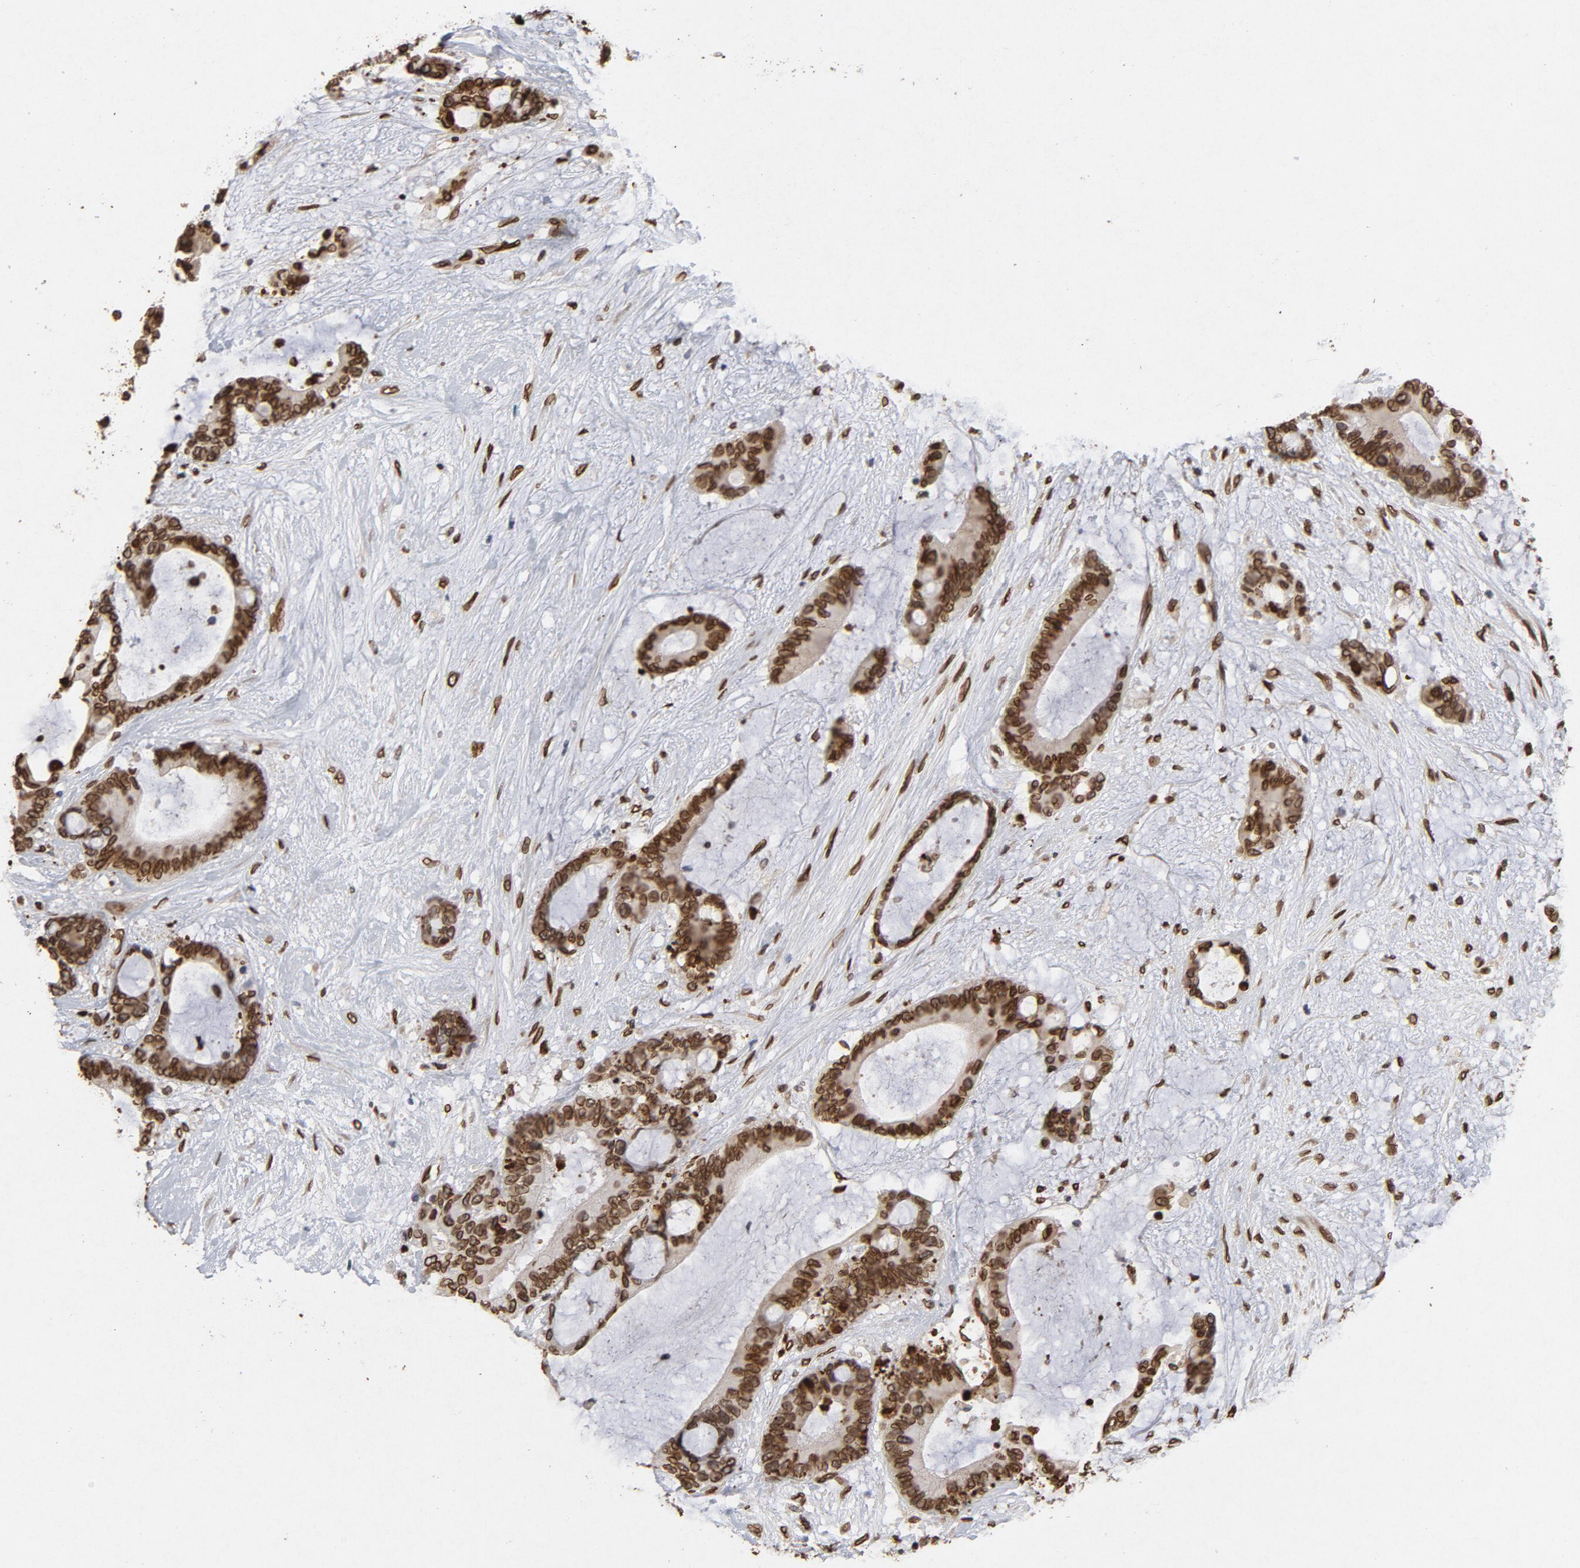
{"staining": {"intensity": "strong", "quantity": ">75%", "location": "cytoplasmic/membranous,nuclear"}, "tissue": "liver cancer", "cell_type": "Tumor cells", "image_type": "cancer", "snomed": [{"axis": "morphology", "description": "Cholangiocarcinoma"}, {"axis": "topography", "description": "Liver"}], "caption": "High-magnification brightfield microscopy of cholangiocarcinoma (liver) stained with DAB (3,3'-diaminobenzidine) (brown) and counterstained with hematoxylin (blue). tumor cells exhibit strong cytoplasmic/membranous and nuclear positivity is present in approximately>75% of cells.", "gene": "LMNA", "patient": {"sex": "female", "age": 73}}